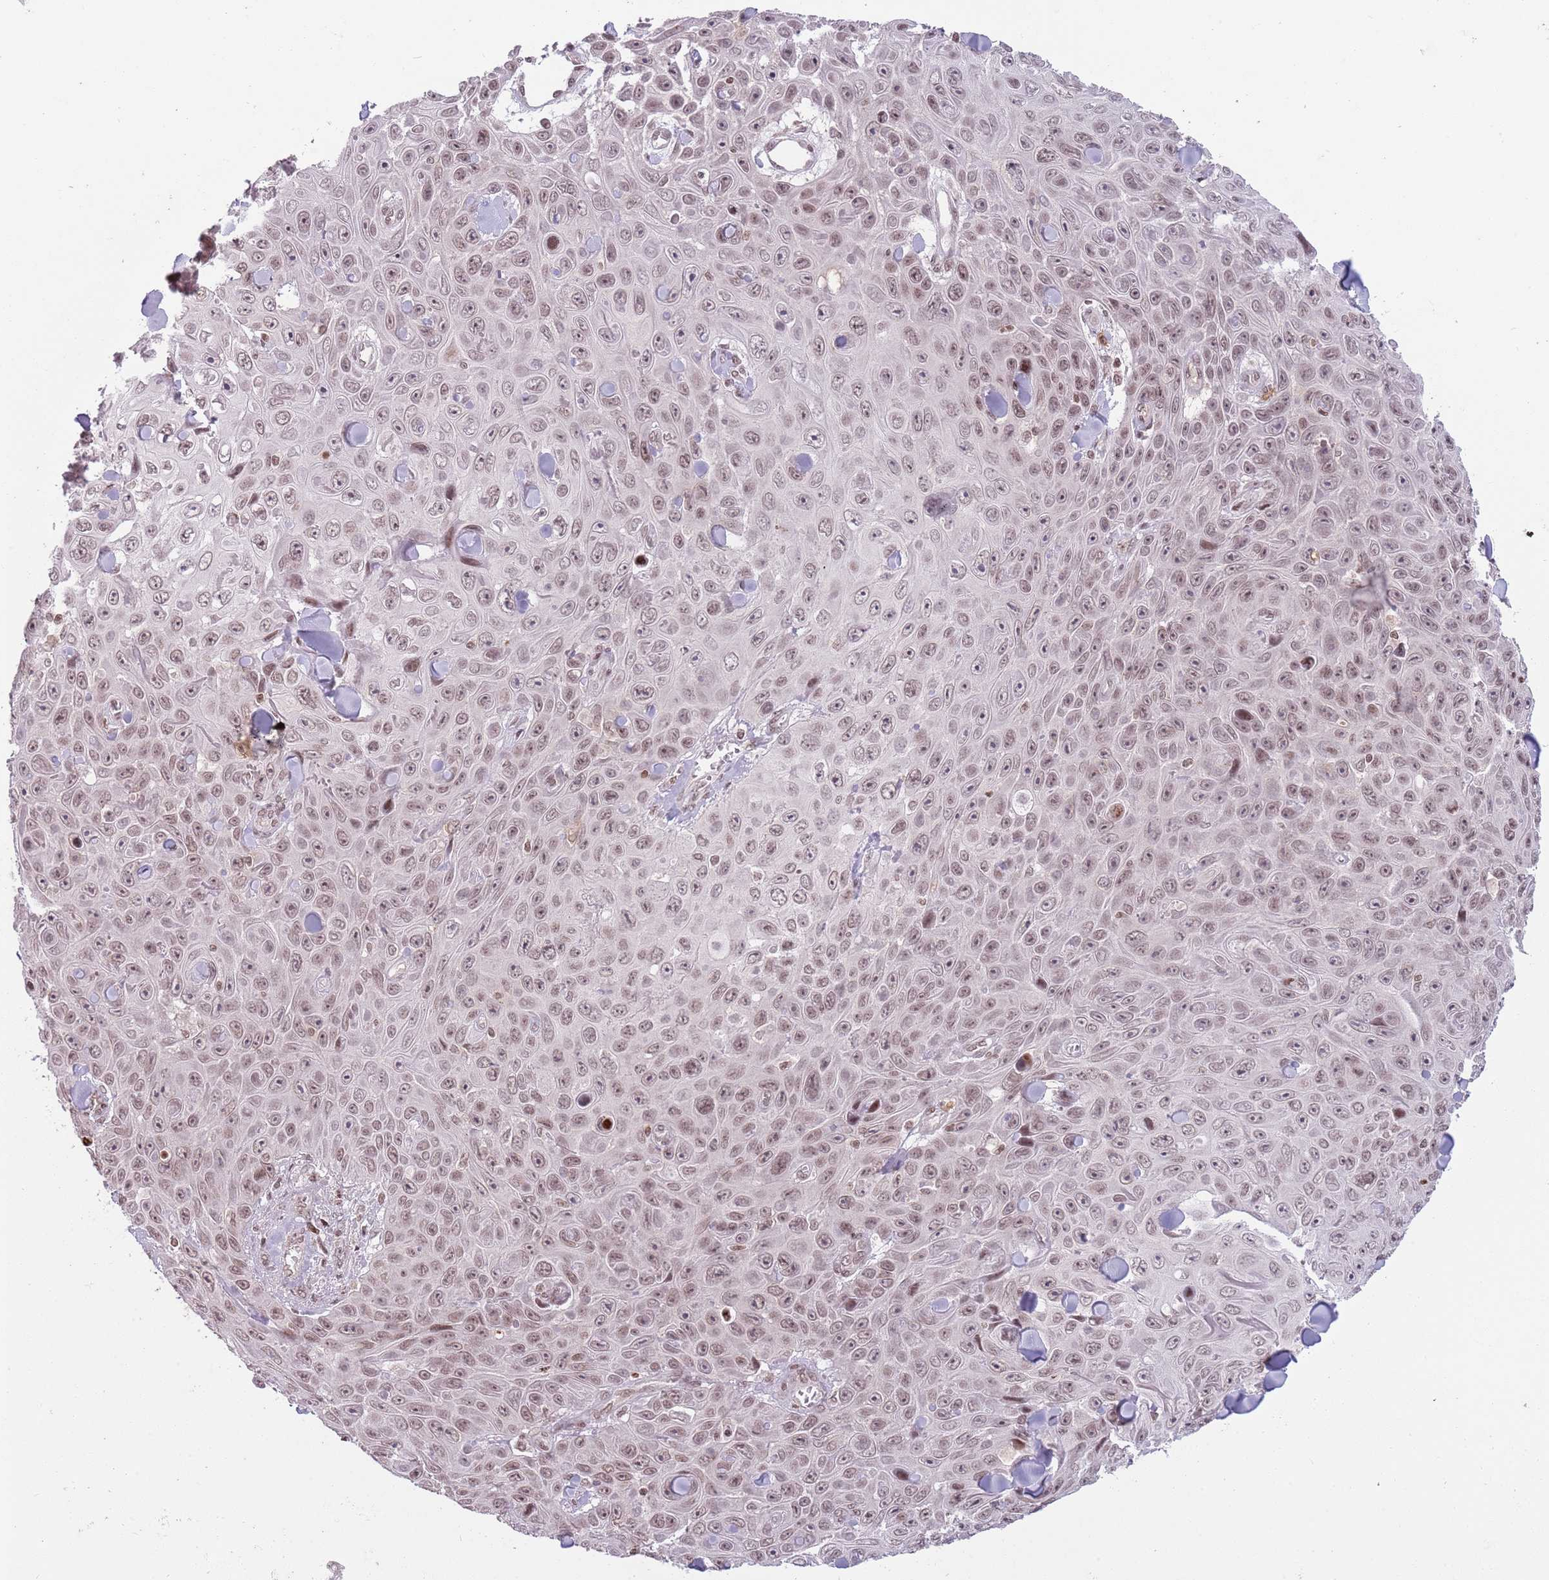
{"staining": {"intensity": "weak", "quantity": ">75%", "location": "nuclear"}, "tissue": "skin cancer", "cell_type": "Tumor cells", "image_type": "cancer", "snomed": [{"axis": "morphology", "description": "Squamous cell carcinoma, NOS"}, {"axis": "topography", "description": "Skin"}], "caption": "Weak nuclear expression is seen in about >75% of tumor cells in squamous cell carcinoma (skin).", "gene": "SH3RF3", "patient": {"sex": "male", "age": 82}}